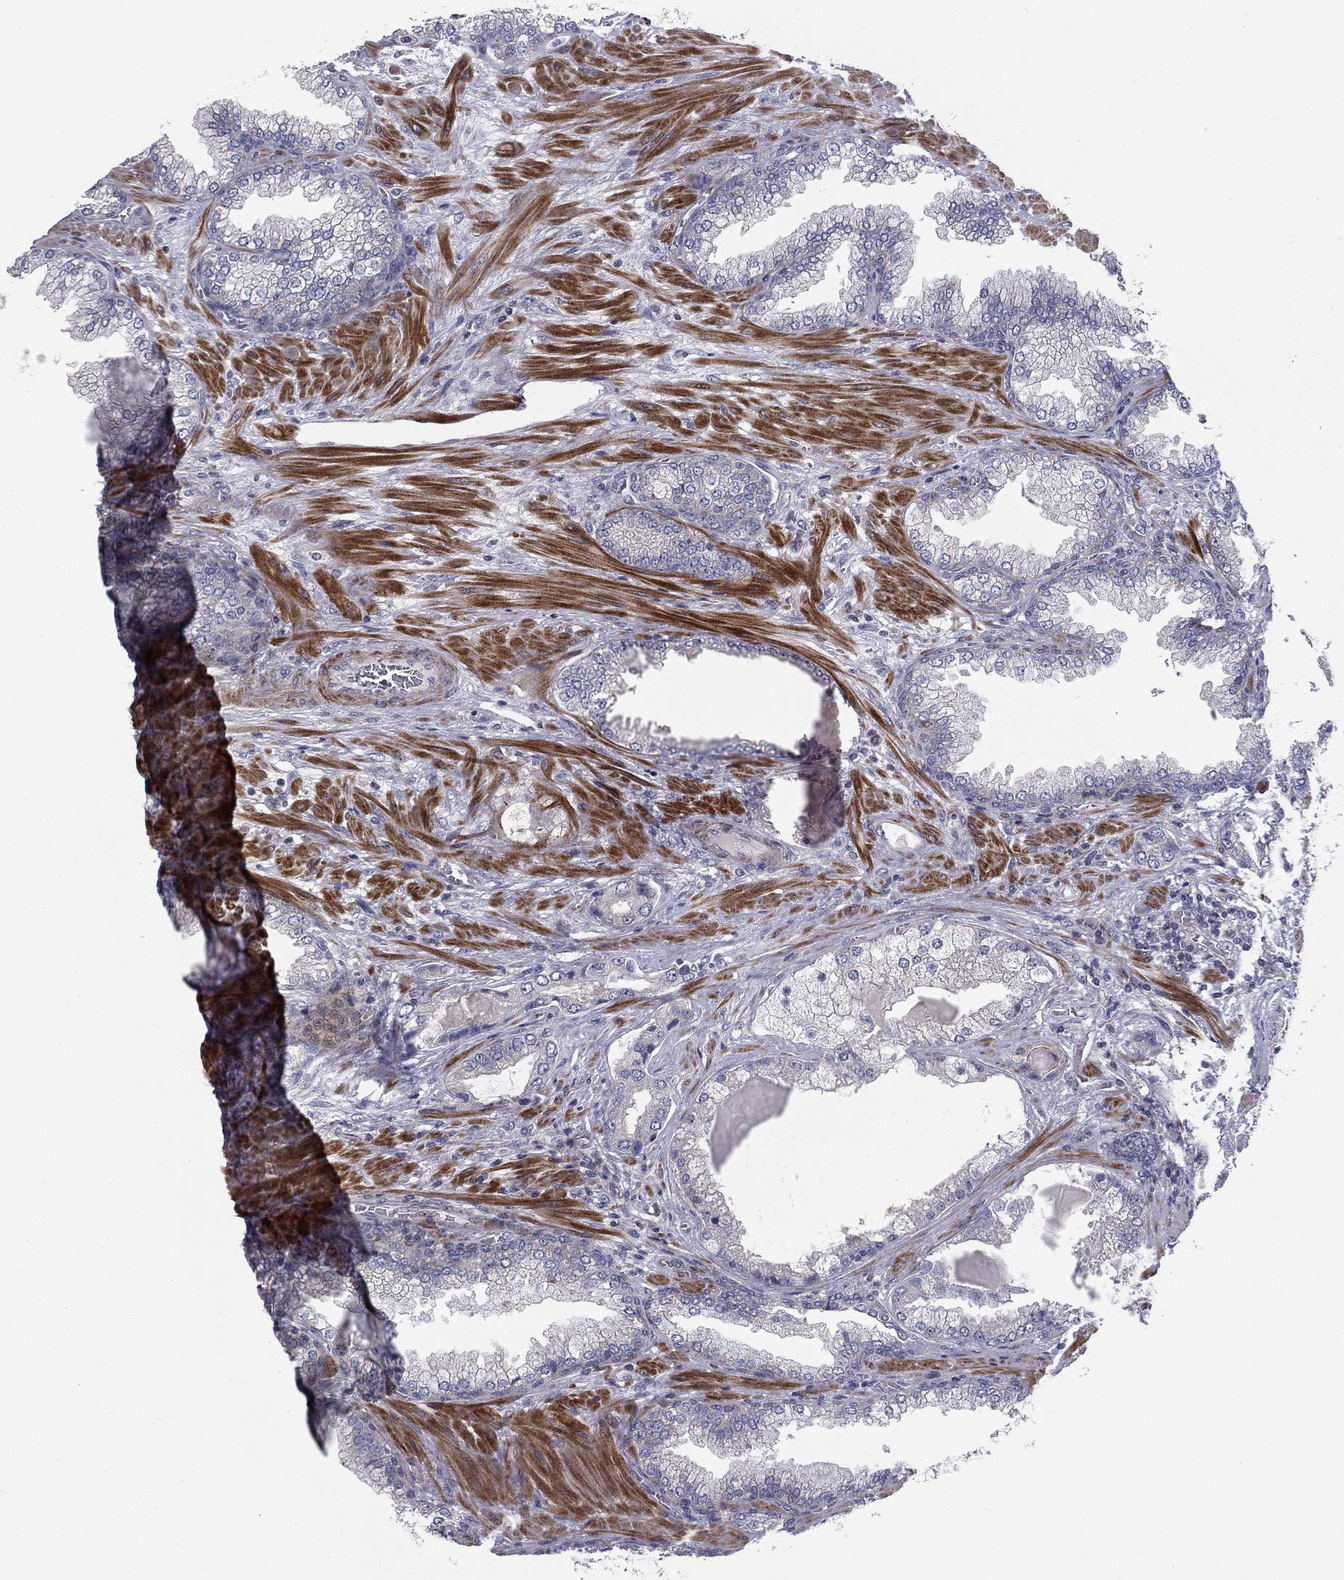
{"staining": {"intensity": "negative", "quantity": "none", "location": "none"}, "tissue": "prostate cancer", "cell_type": "Tumor cells", "image_type": "cancer", "snomed": [{"axis": "morphology", "description": "Adenocarcinoma, Low grade"}, {"axis": "topography", "description": "Prostate"}], "caption": "DAB immunohistochemical staining of low-grade adenocarcinoma (prostate) reveals no significant staining in tumor cells.", "gene": "MIOS", "patient": {"sex": "male", "age": 57}}